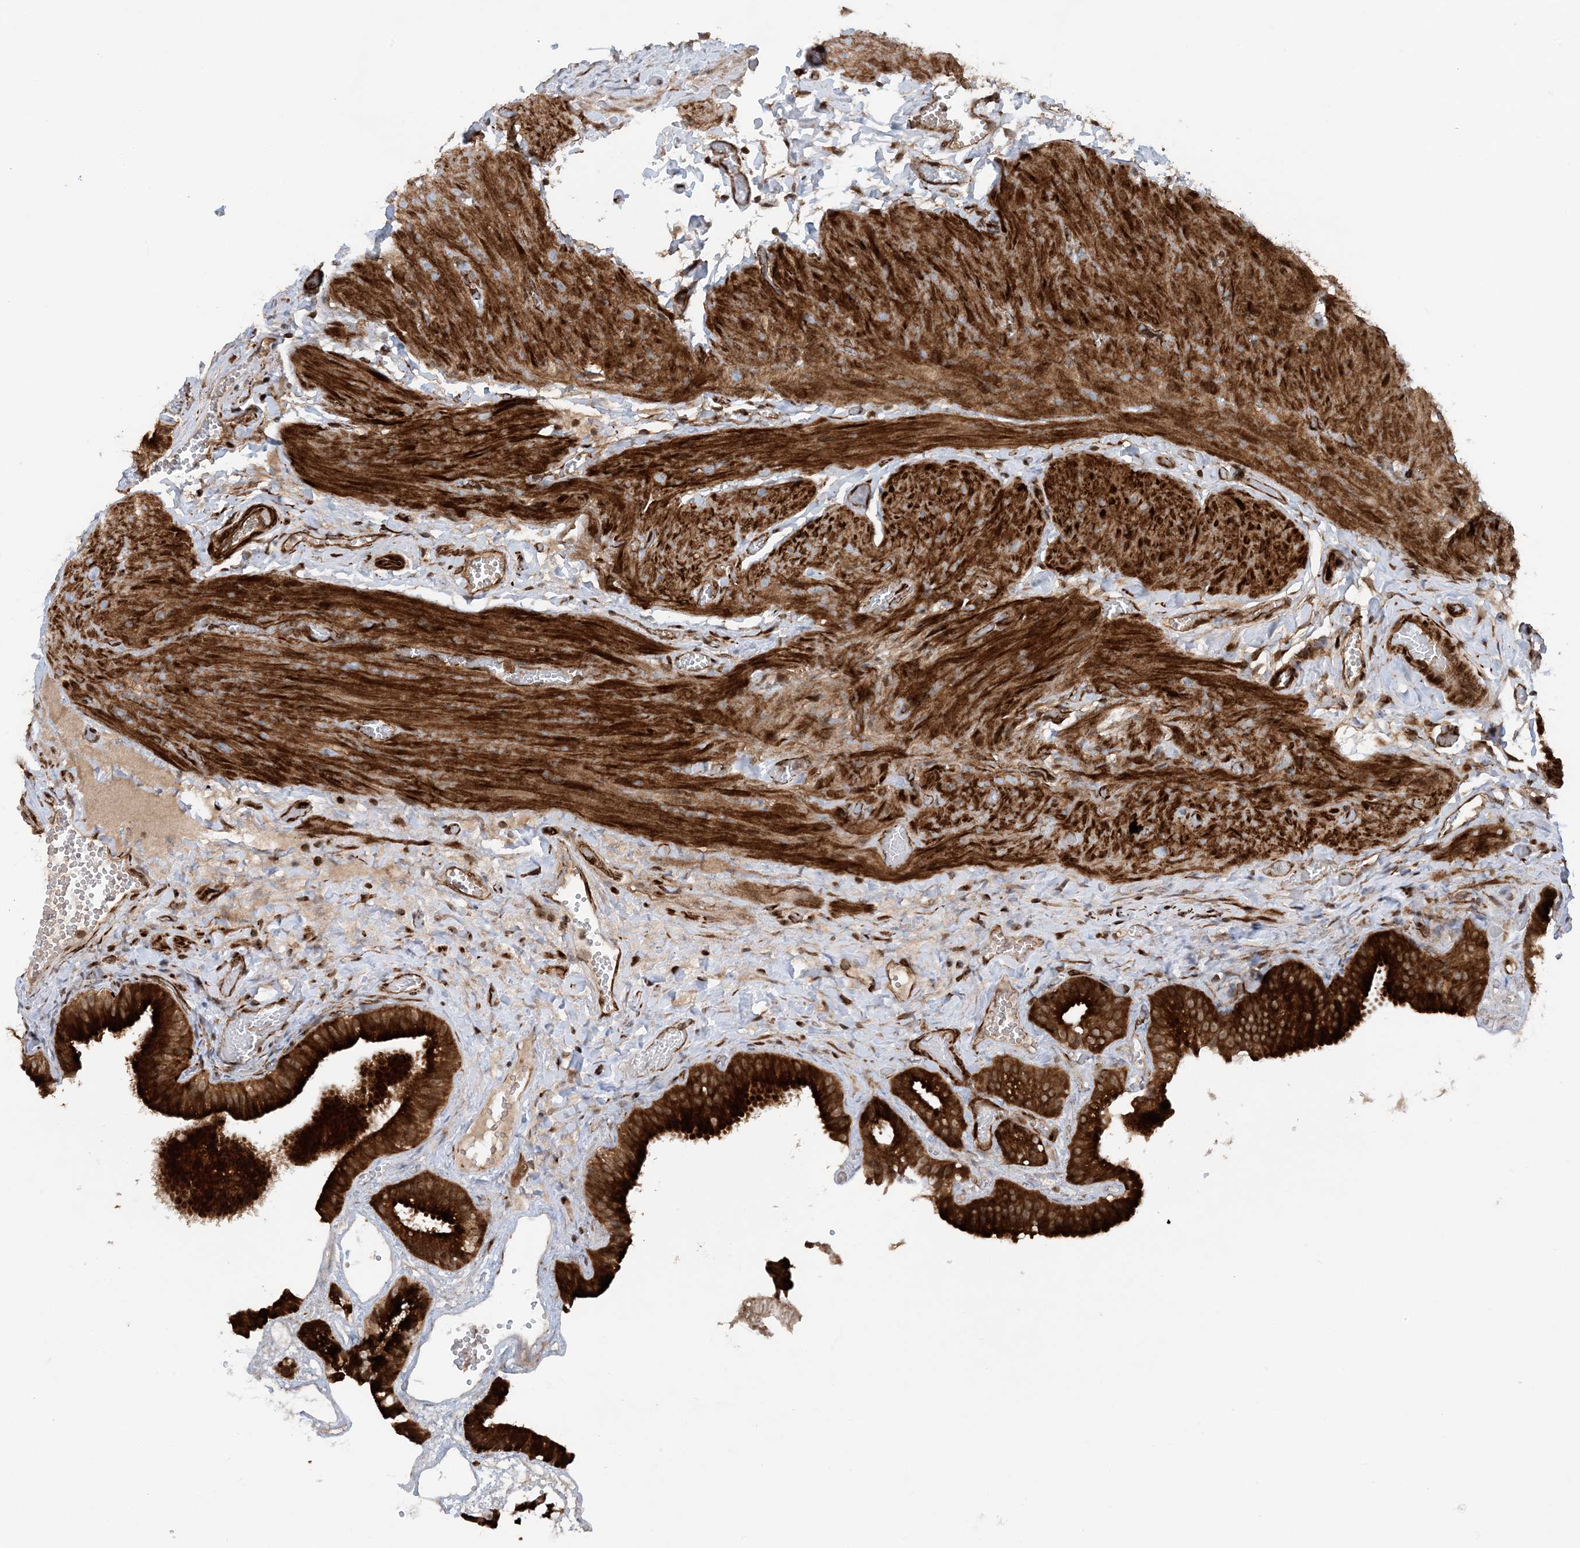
{"staining": {"intensity": "strong", "quantity": ">75%", "location": "cytoplasmic/membranous"}, "tissue": "gallbladder", "cell_type": "Glandular cells", "image_type": "normal", "snomed": [{"axis": "morphology", "description": "Normal tissue, NOS"}, {"axis": "topography", "description": "Gallbladder"}], "caption": "Protein staining of unremarkable gallbladder demonstrates strong cytoplasmic/membranous staining in approximately >75% of glandular cells. (Brightfield microscopy of DAB IHC at high magnification).", "gene": "HEMK1", "patient": {"sex": "female", "age": 64}}